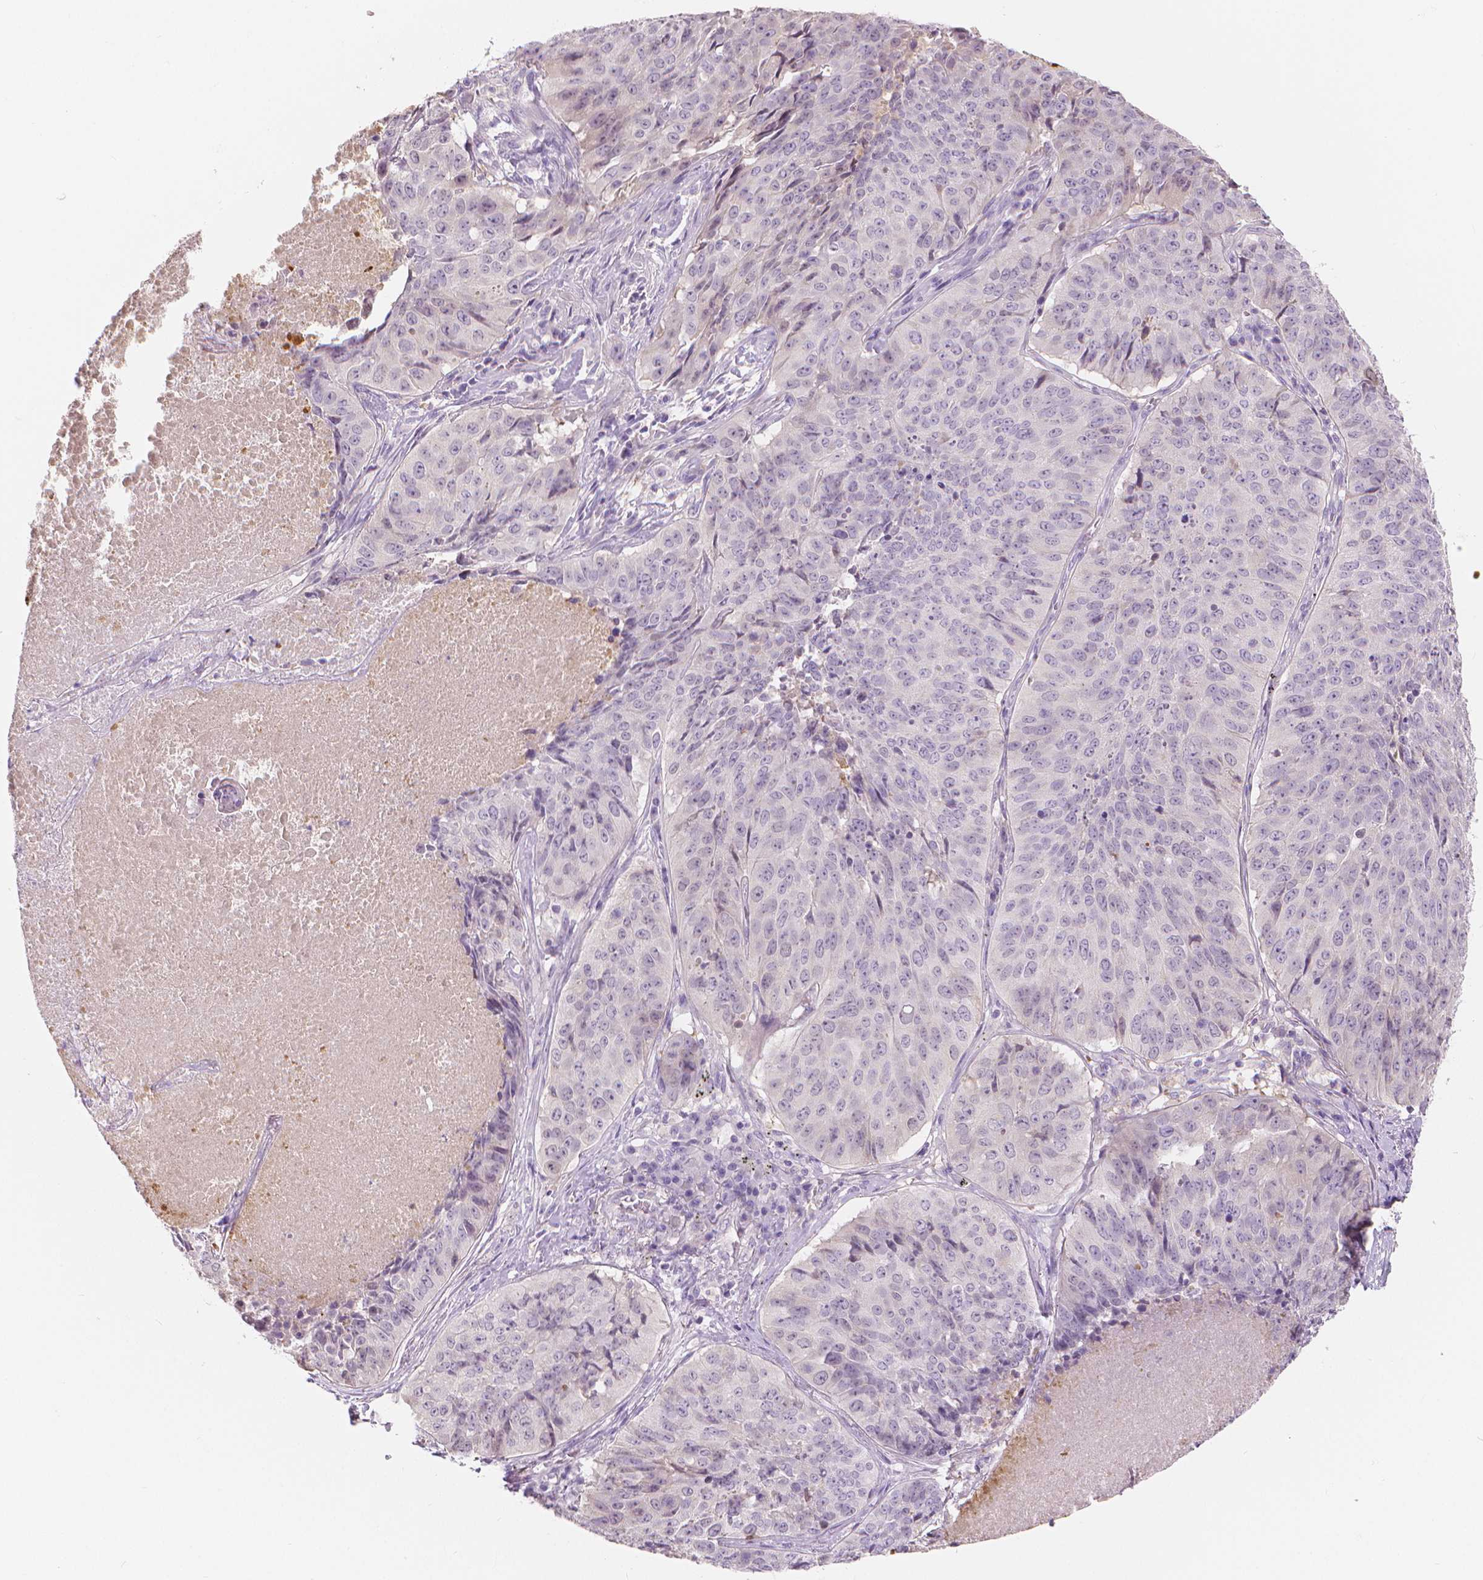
{"staining": {"intensity": "negative", "quantity": "none", "location": "none"}, "tissue": "lung cancer", "cell_type": "Tumor cells", "image_type": "cancer", "snomed": [{"axis": "morphology", "description": "Normal tissue, NOS"}, {"axis": "morphology", "description": "Squamous cell carcinoma, NOS"}, {"axis": "topography", "description": "Bronchus"}, {"axis": "topography", "description": "Lung"}], "caption": "This is an IHC image of human lung cancer (squamous cell carcinoma). There is no expression in tumor cells.", "gene": "APOA4", "patient": {"sex": "male", "age": 64}}